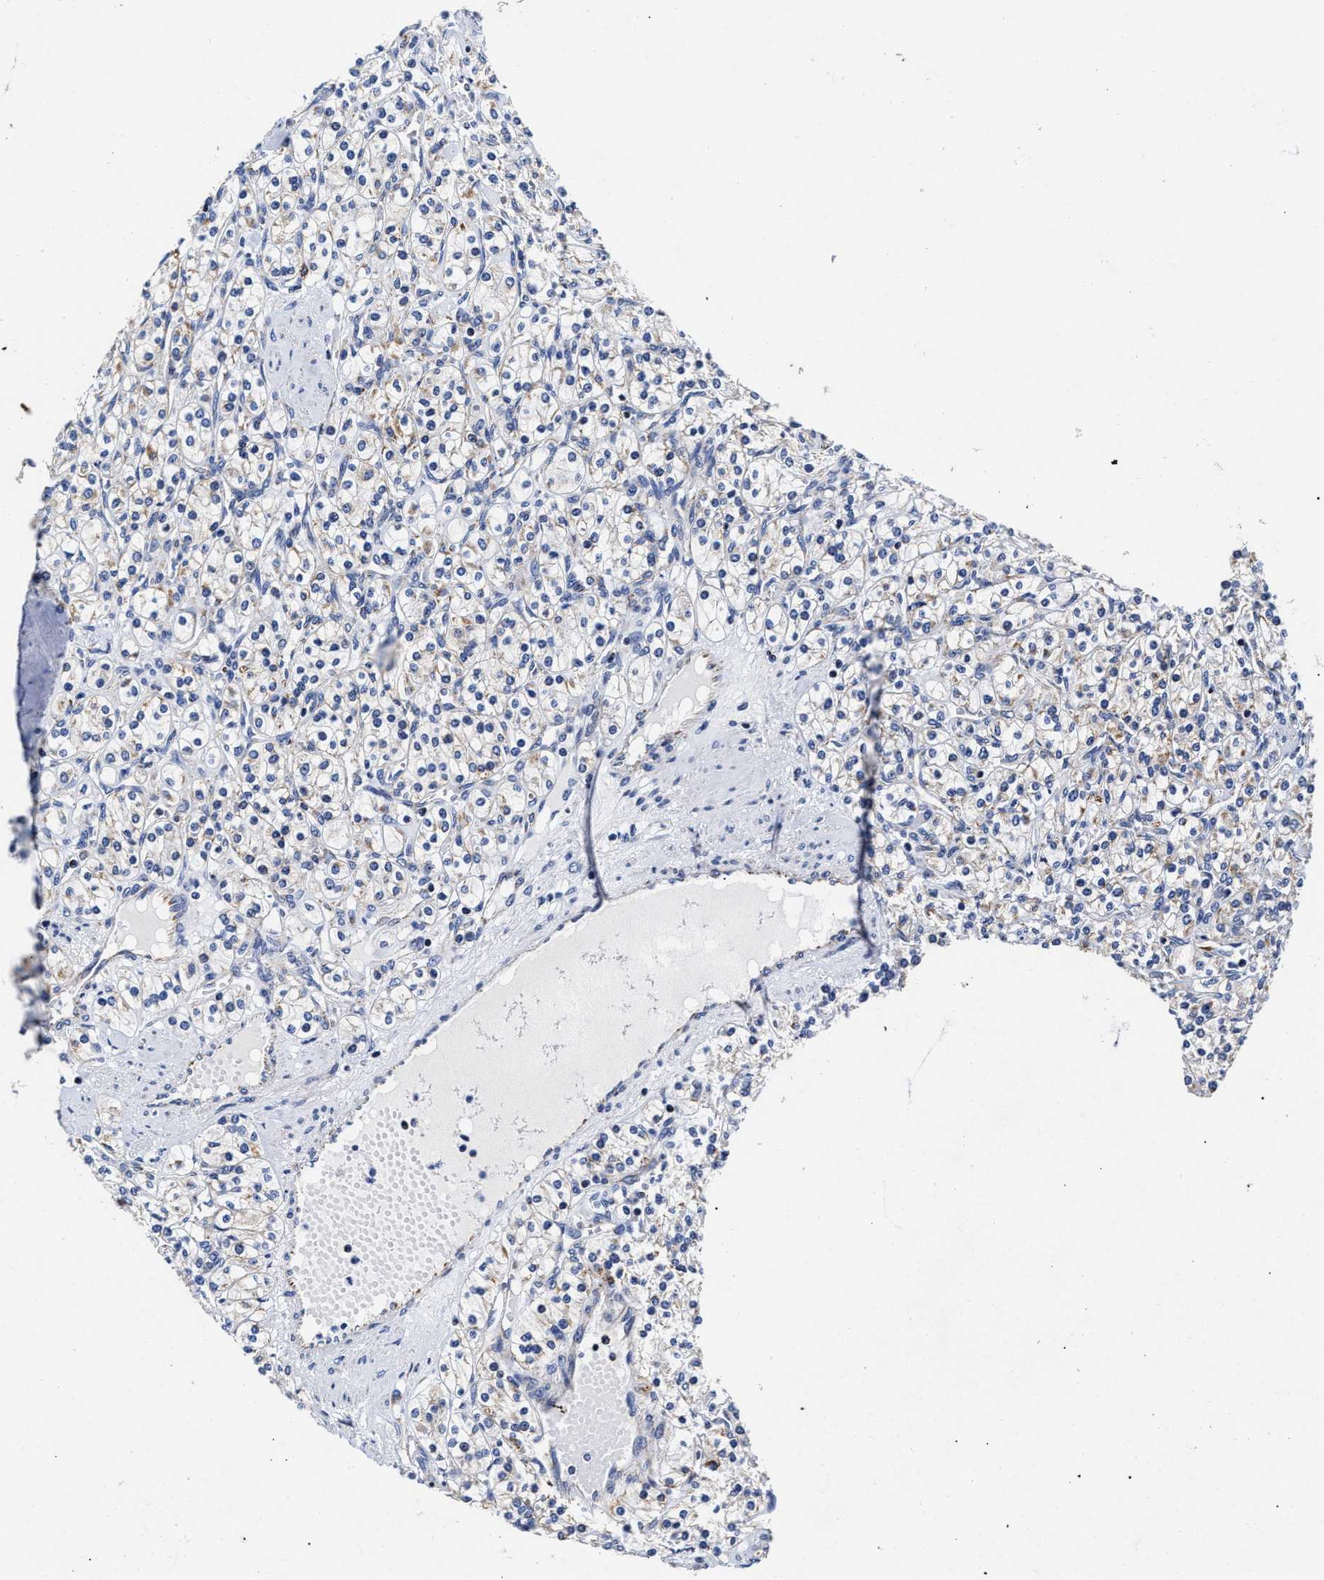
{"staining": {"intensity": "moderate", "quantity": "<25%", "location": "cytoplasmic/membranous"}, "tissue": "renal cancer", "cell_type": "Tumor cells", "image_type": "cancer", "snomed": [{"axis": "morphology", "description": "Adenocarcinoma, NOS"}, {"axis": "topography", "description": "Kidney"}], "caption": "A brown stain labels moderate cytoplasmic/membranous staining of a protein in renal cancer (adenocarcinoma) tumor cells.", "gene": "HINT2", "patient": {"sex": "male", "age": 77}}